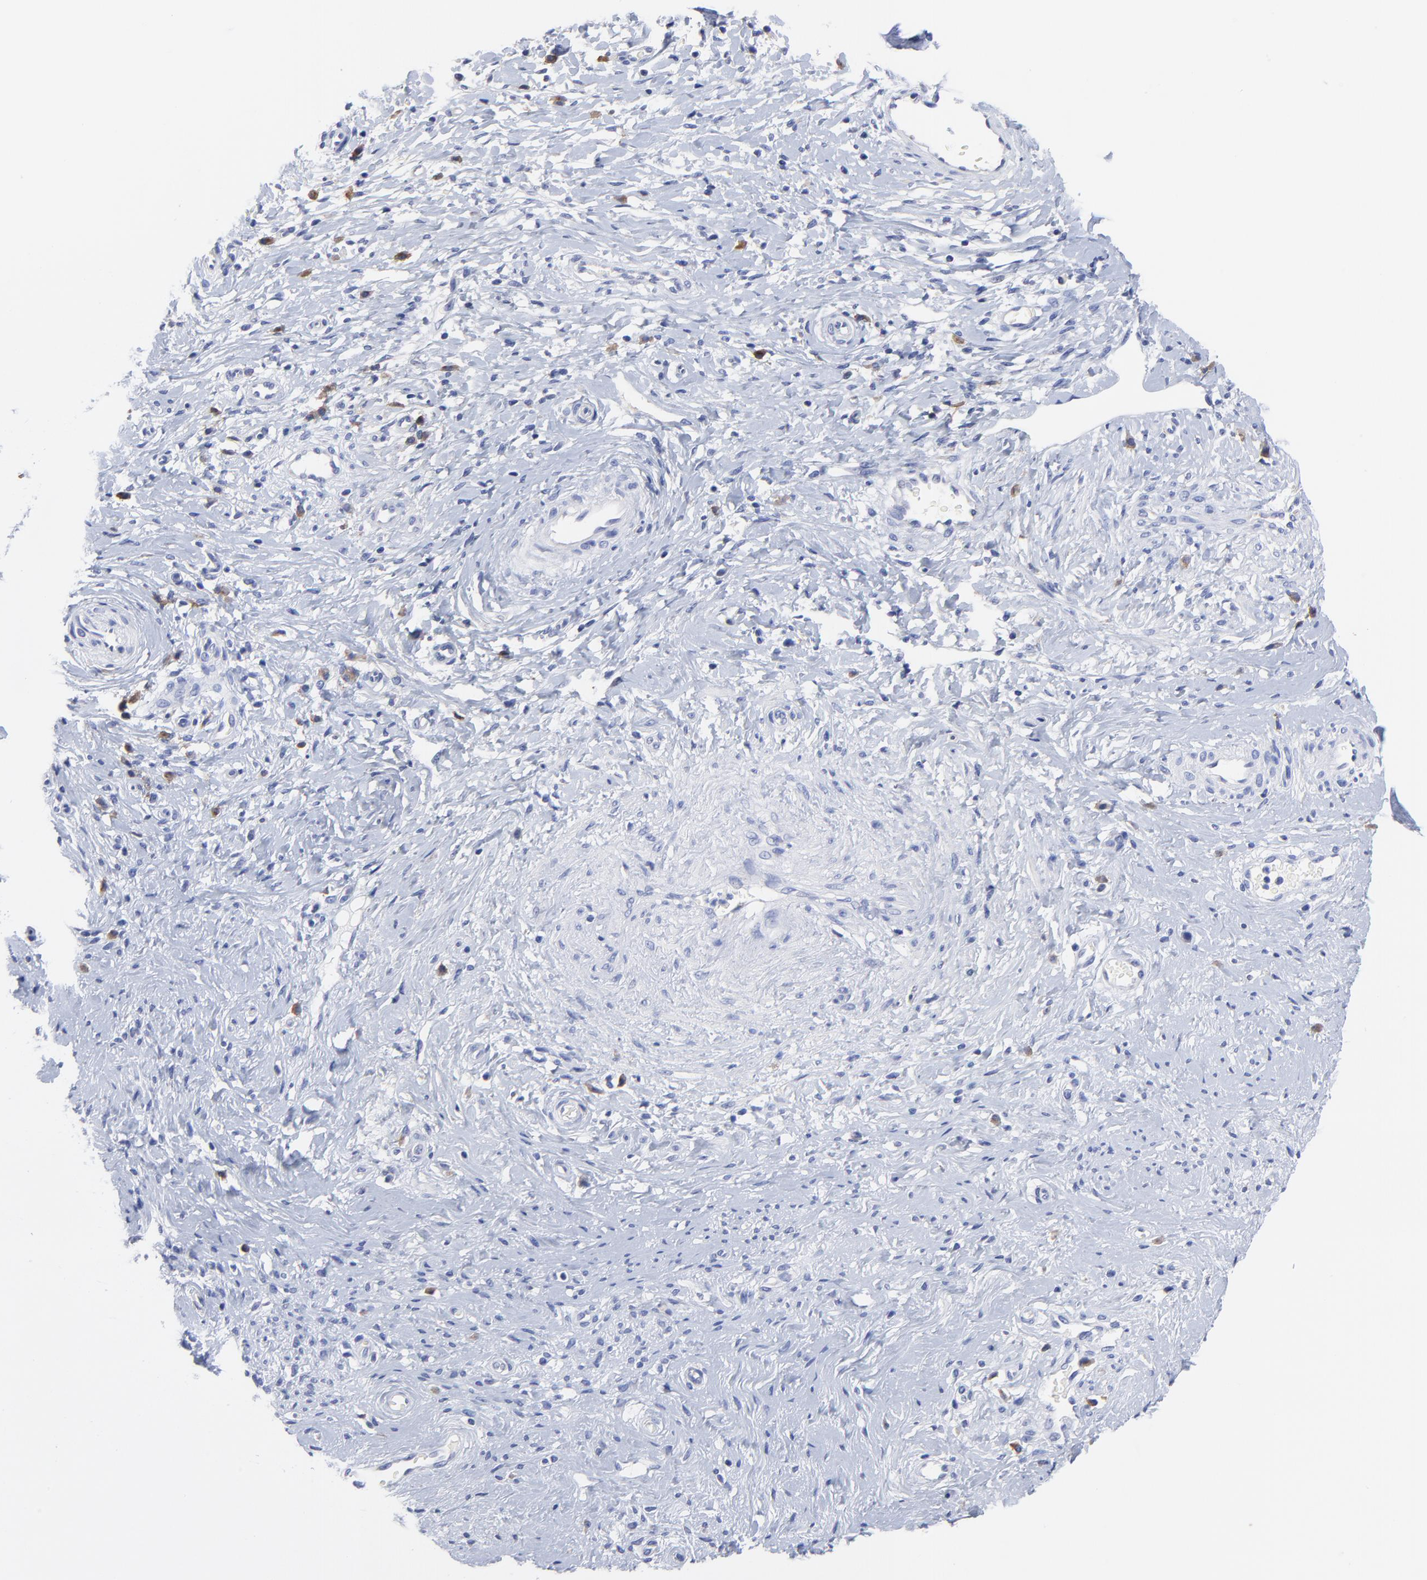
{"staining": {"intensity": "negative", "quantity": "none", "location": "none"}, "tissue": "cervical cancer", "cell_type": "Tumor cells", "image_type": "cancer", "snomed": [{"axis": "morphology", "description": "Normal tissue, NOS"}, {"axis": "morphology", "description": "Squamous cell carcinoma, NOS"}, {"axis": "topography", "description": "Cervix"}], "caption": "An immunohistochemistry (IHC) image of cervical cancer is shown. There is no staining in tumor cells of cervical cancer. Brightfield microscopy of immunohistochemistry (IHC) stained with DAB (brown) and hematoxylin (blue), captured at high magnification.", "gene": "LAX1", "patient": {"sex": "female", "age": 39}}